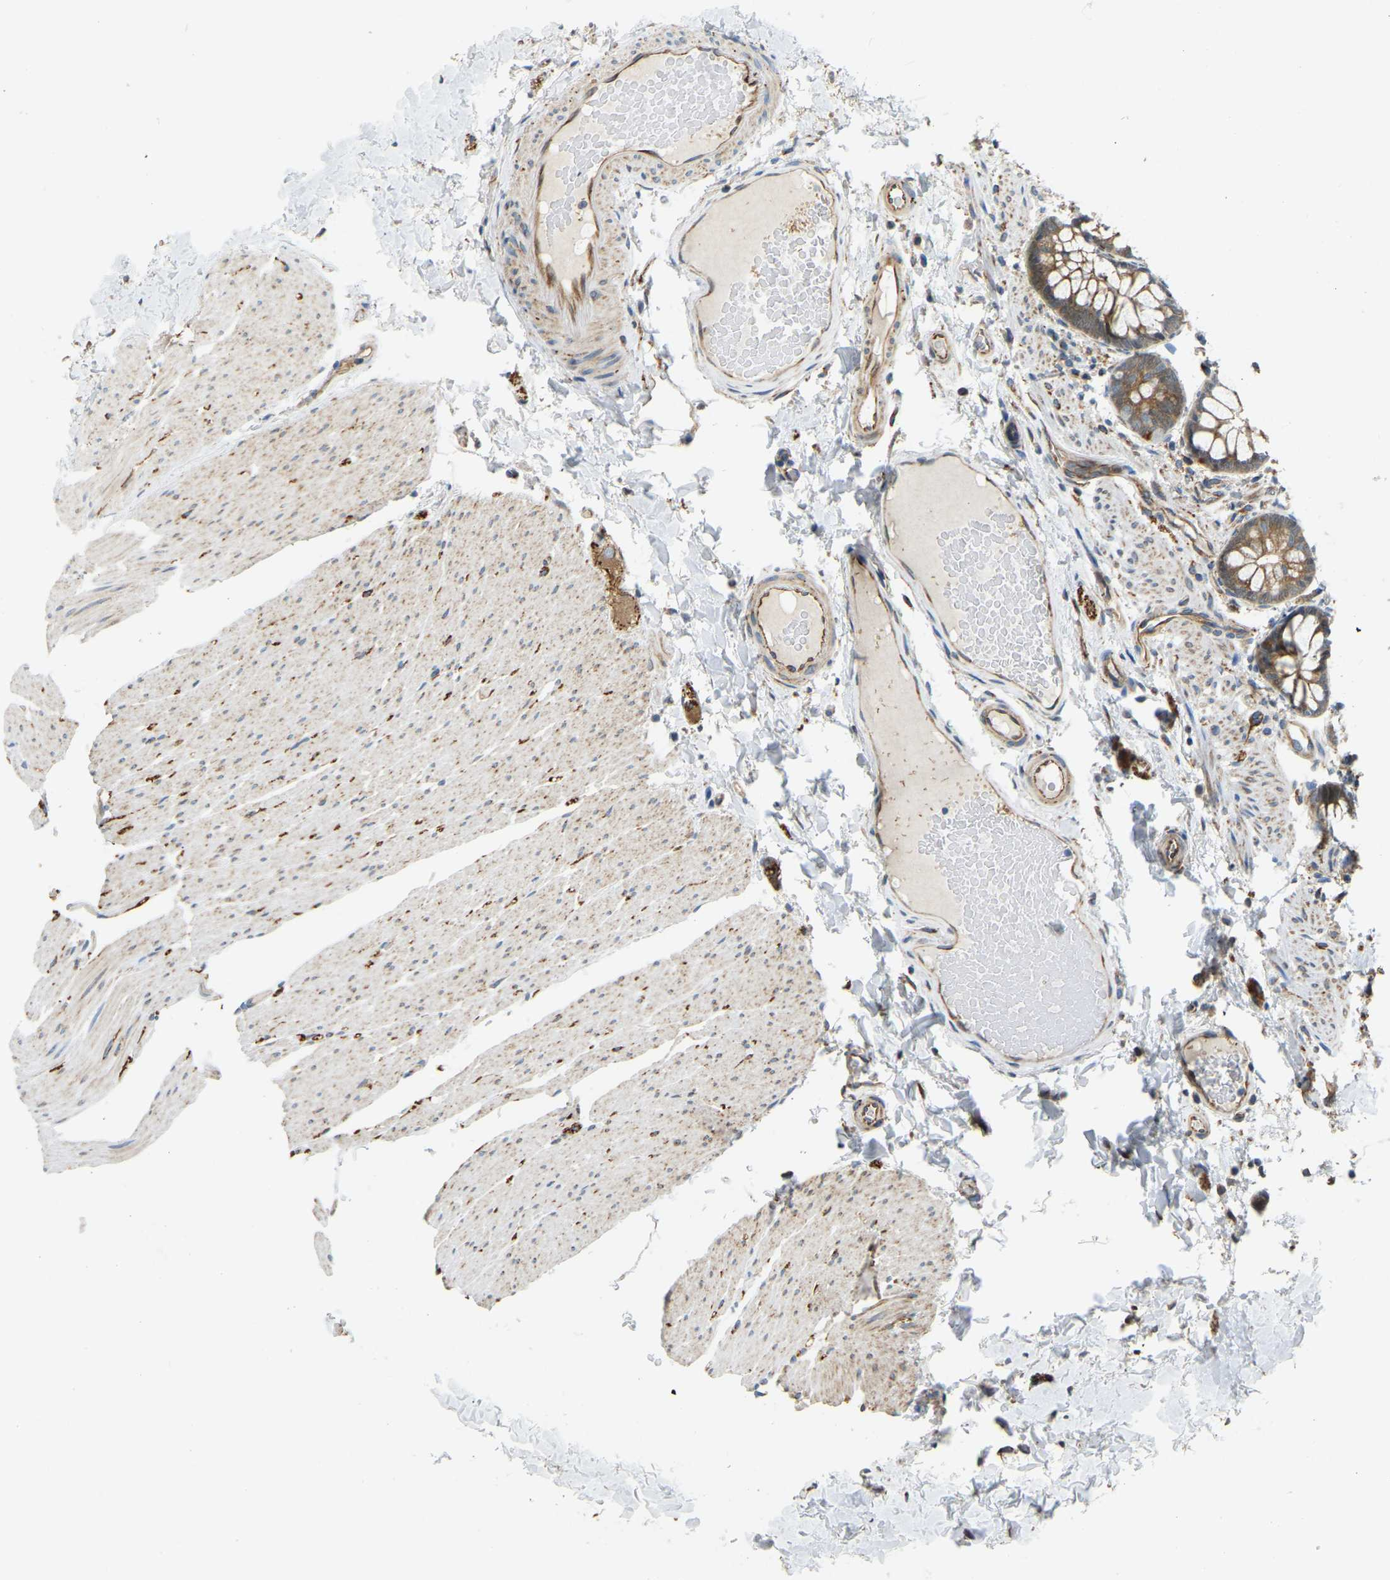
{"staining": {"intensity": "moderate", "quantity": ">75%", "location": "cytoplasmic/membranous"}, "tissue": "colon", "cell_type": "Endothelial cells", "image_type": "normal", "snomed": [{"axis": "morphology", "description": "Normal tissue, NOS"}, {"axis": "topography", "description": "Colon"}], "caption": "Benign colon exhibits moderate cytoplasmic/membranous positivity in about >75% of endothelial cells.", "gene": "NME8", "patient": {"sex": "female", "age": 56}}